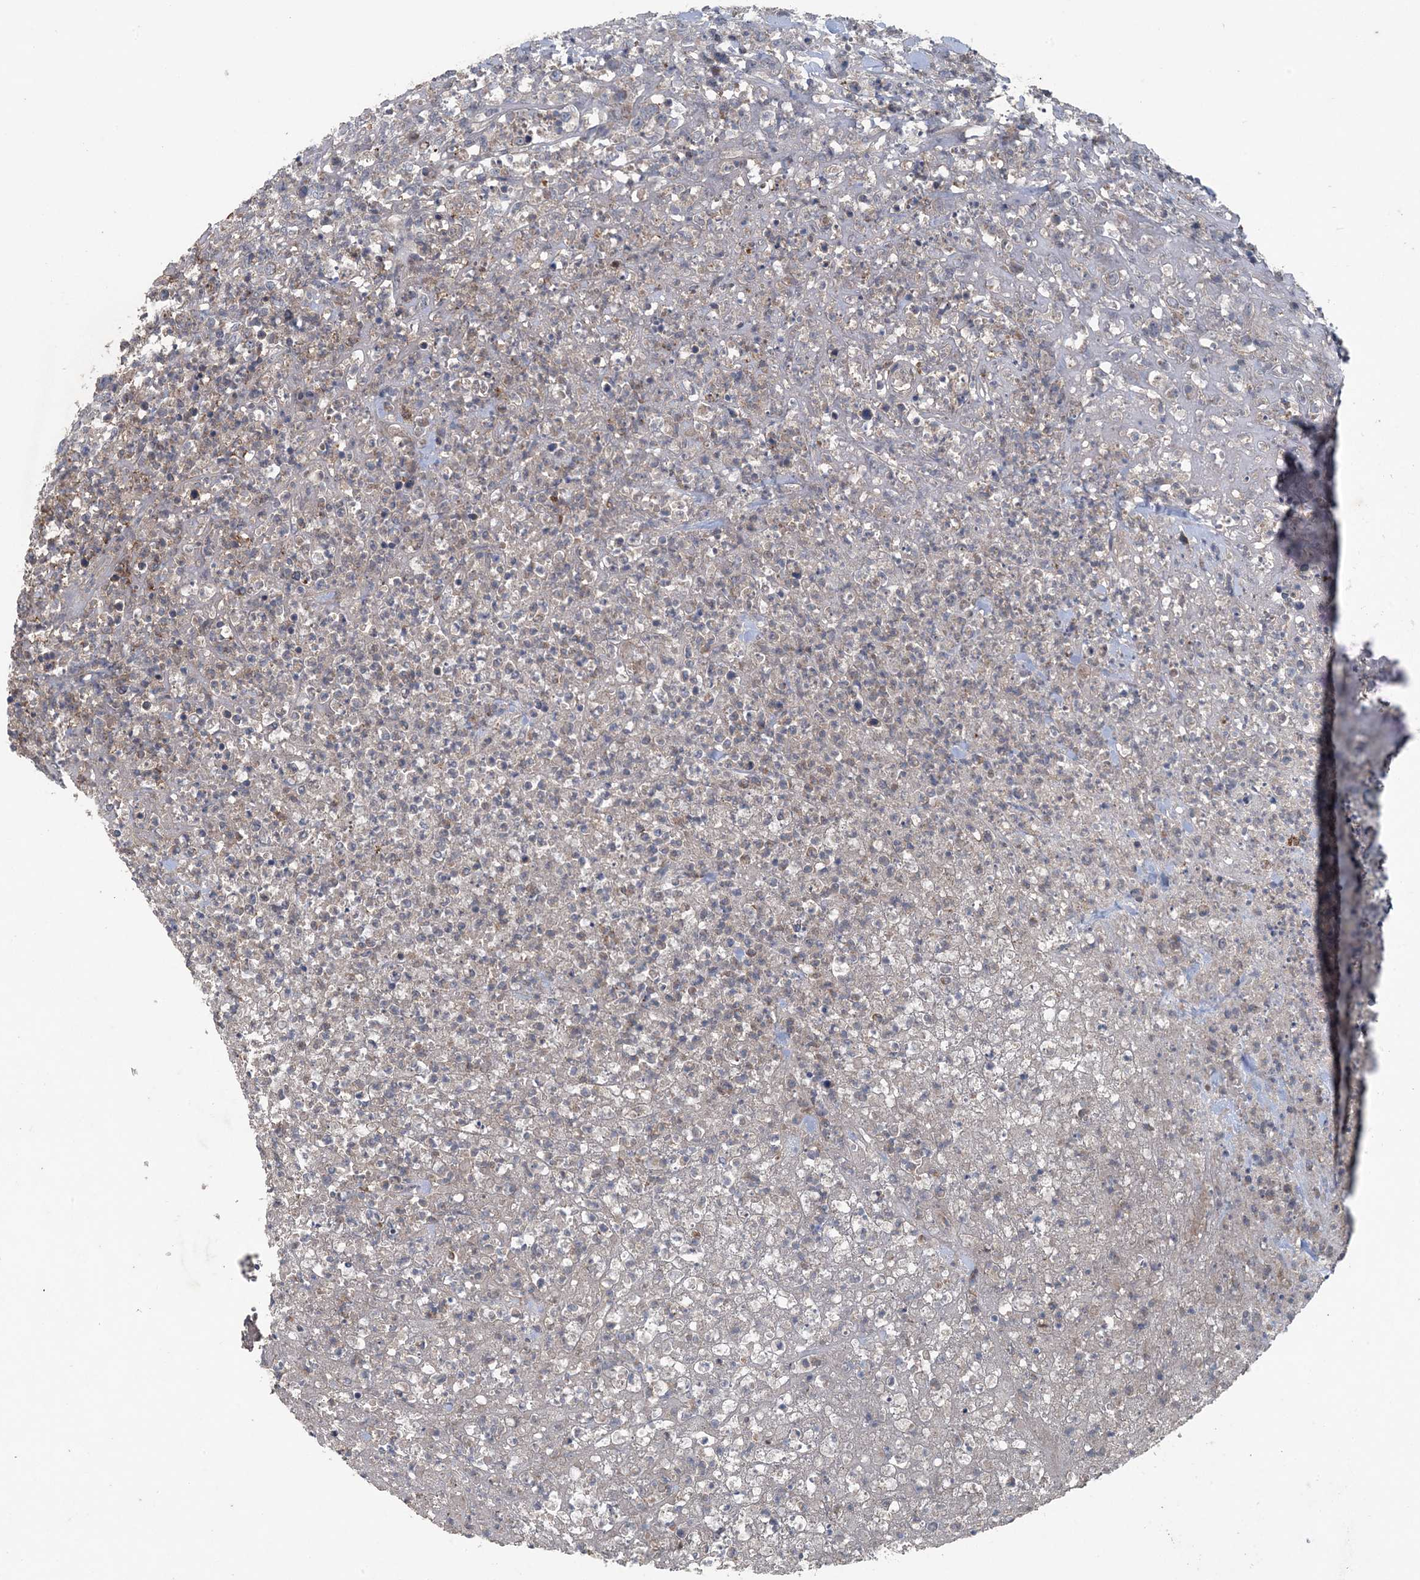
{"staining": {"intensity": "negative", "quantity": "none", "location": "none"}, "tissue": "lymphoma", "cell_type": "Tumor cells", "image_type": "cancer", "snomed": [{"axis": "morphology", "description": "Malignant lymphoma, non-Hodgkin's type, High grade"}, {"axis": "topography", "description": "Colon"}], "caption": "High magnification brightfield microscopy of lymphoma stained with DAB (brown) and counterstained with hematoxylin (blue): tumor cells show no significant positivity. The staining was performed using DAB (3,3'-diaminobenzidine) to visualize the protein expression in brown, while the nuclei were stained in blue with hematoxylin (Magnification: 20x).", "gene": "MYO9B", "patient": {"sex": "female", "age": 53}}